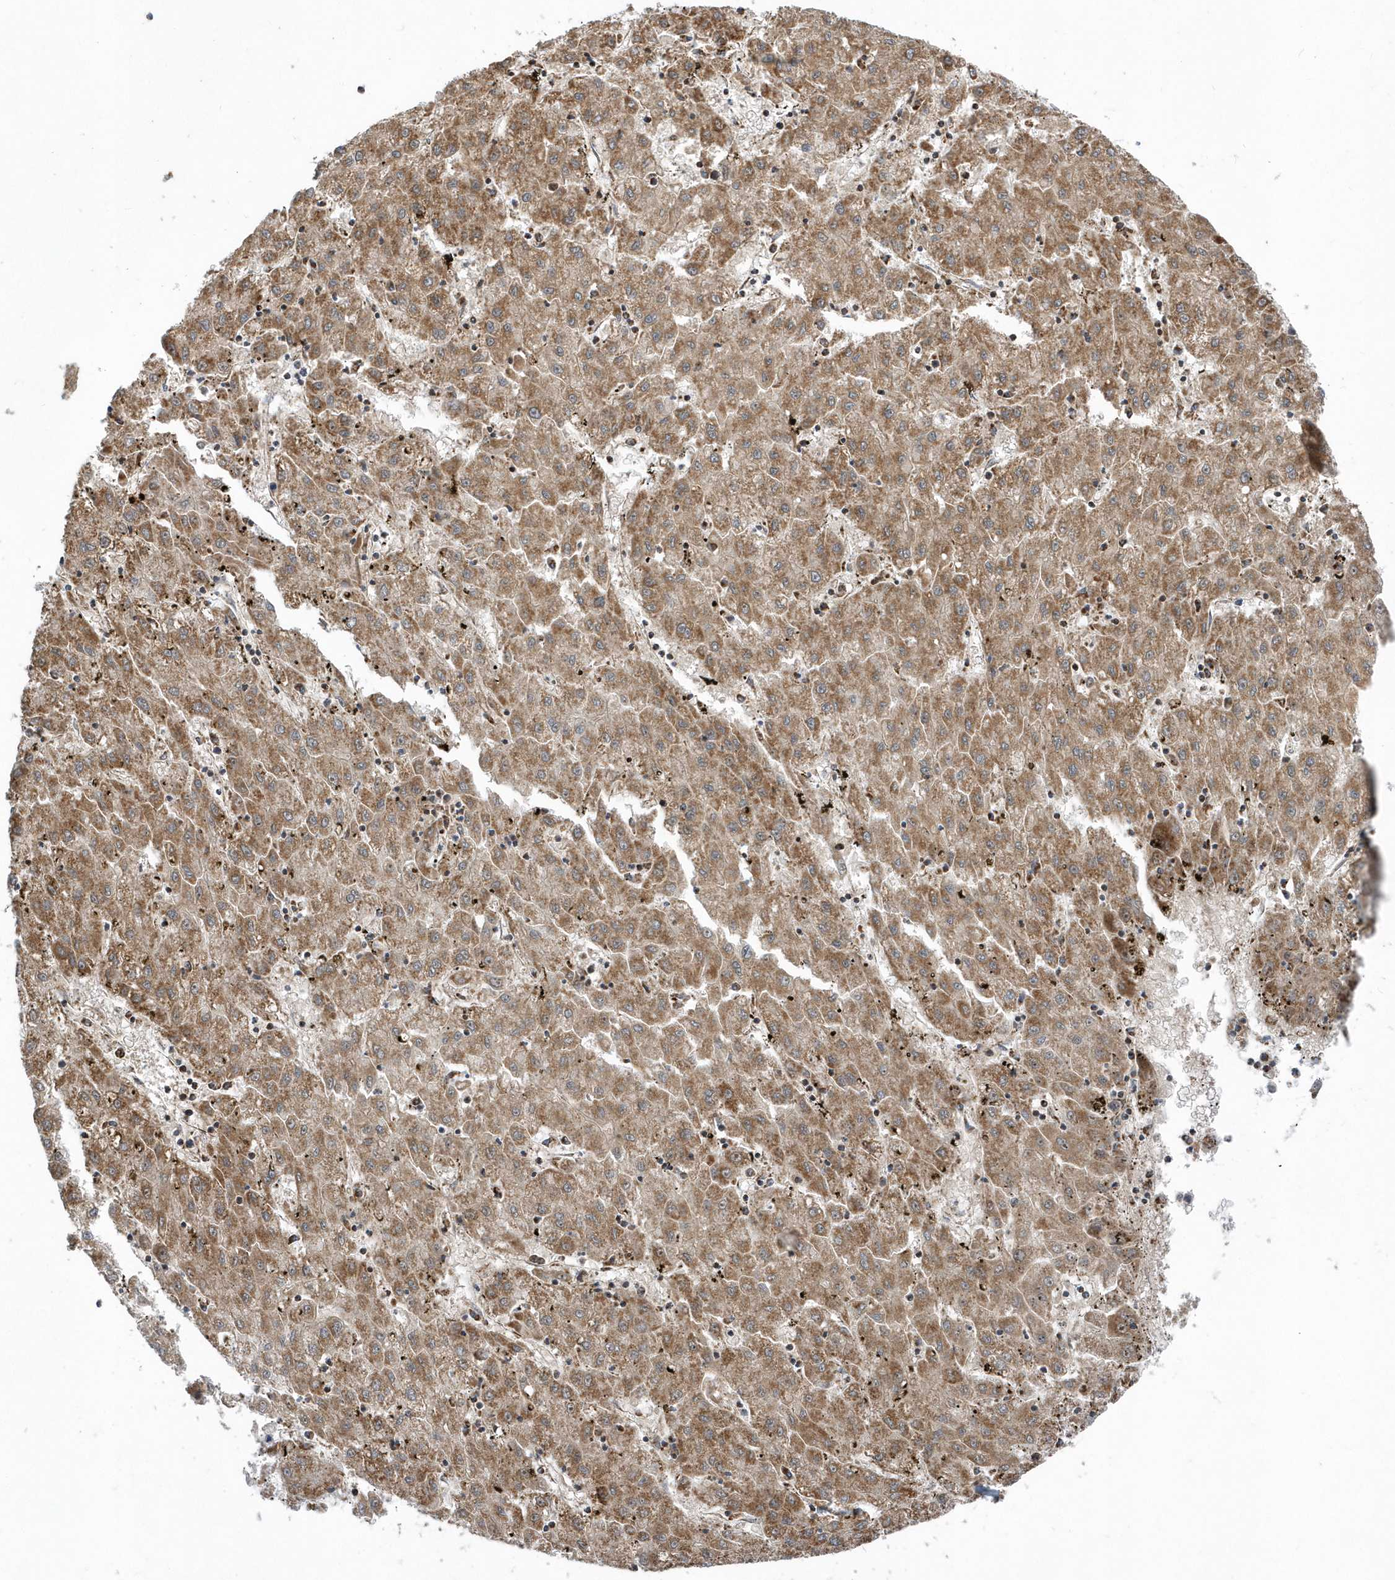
{"staining": {"intensity": "moderate", "quantity": ">75%", "location": "cytoplasmic/membranous"}, "tissue": "liver cancer", "cell_type": "Tumor cells", "image_type": "cancer", "snomed": [{"axis": "morphology", "description": "Carcinoma, Hepatocellular, NOS"}, {"axis": "topography", "description": "Liver"}], "caption": "Tumor cells show medium levels of moderate cytoplasmic/membranous positivity in about >75% of cells in human liver hepatocellular carcinoma.", "gene": "PPP1R7", "patient": {"sex": "male", "age": 72}}